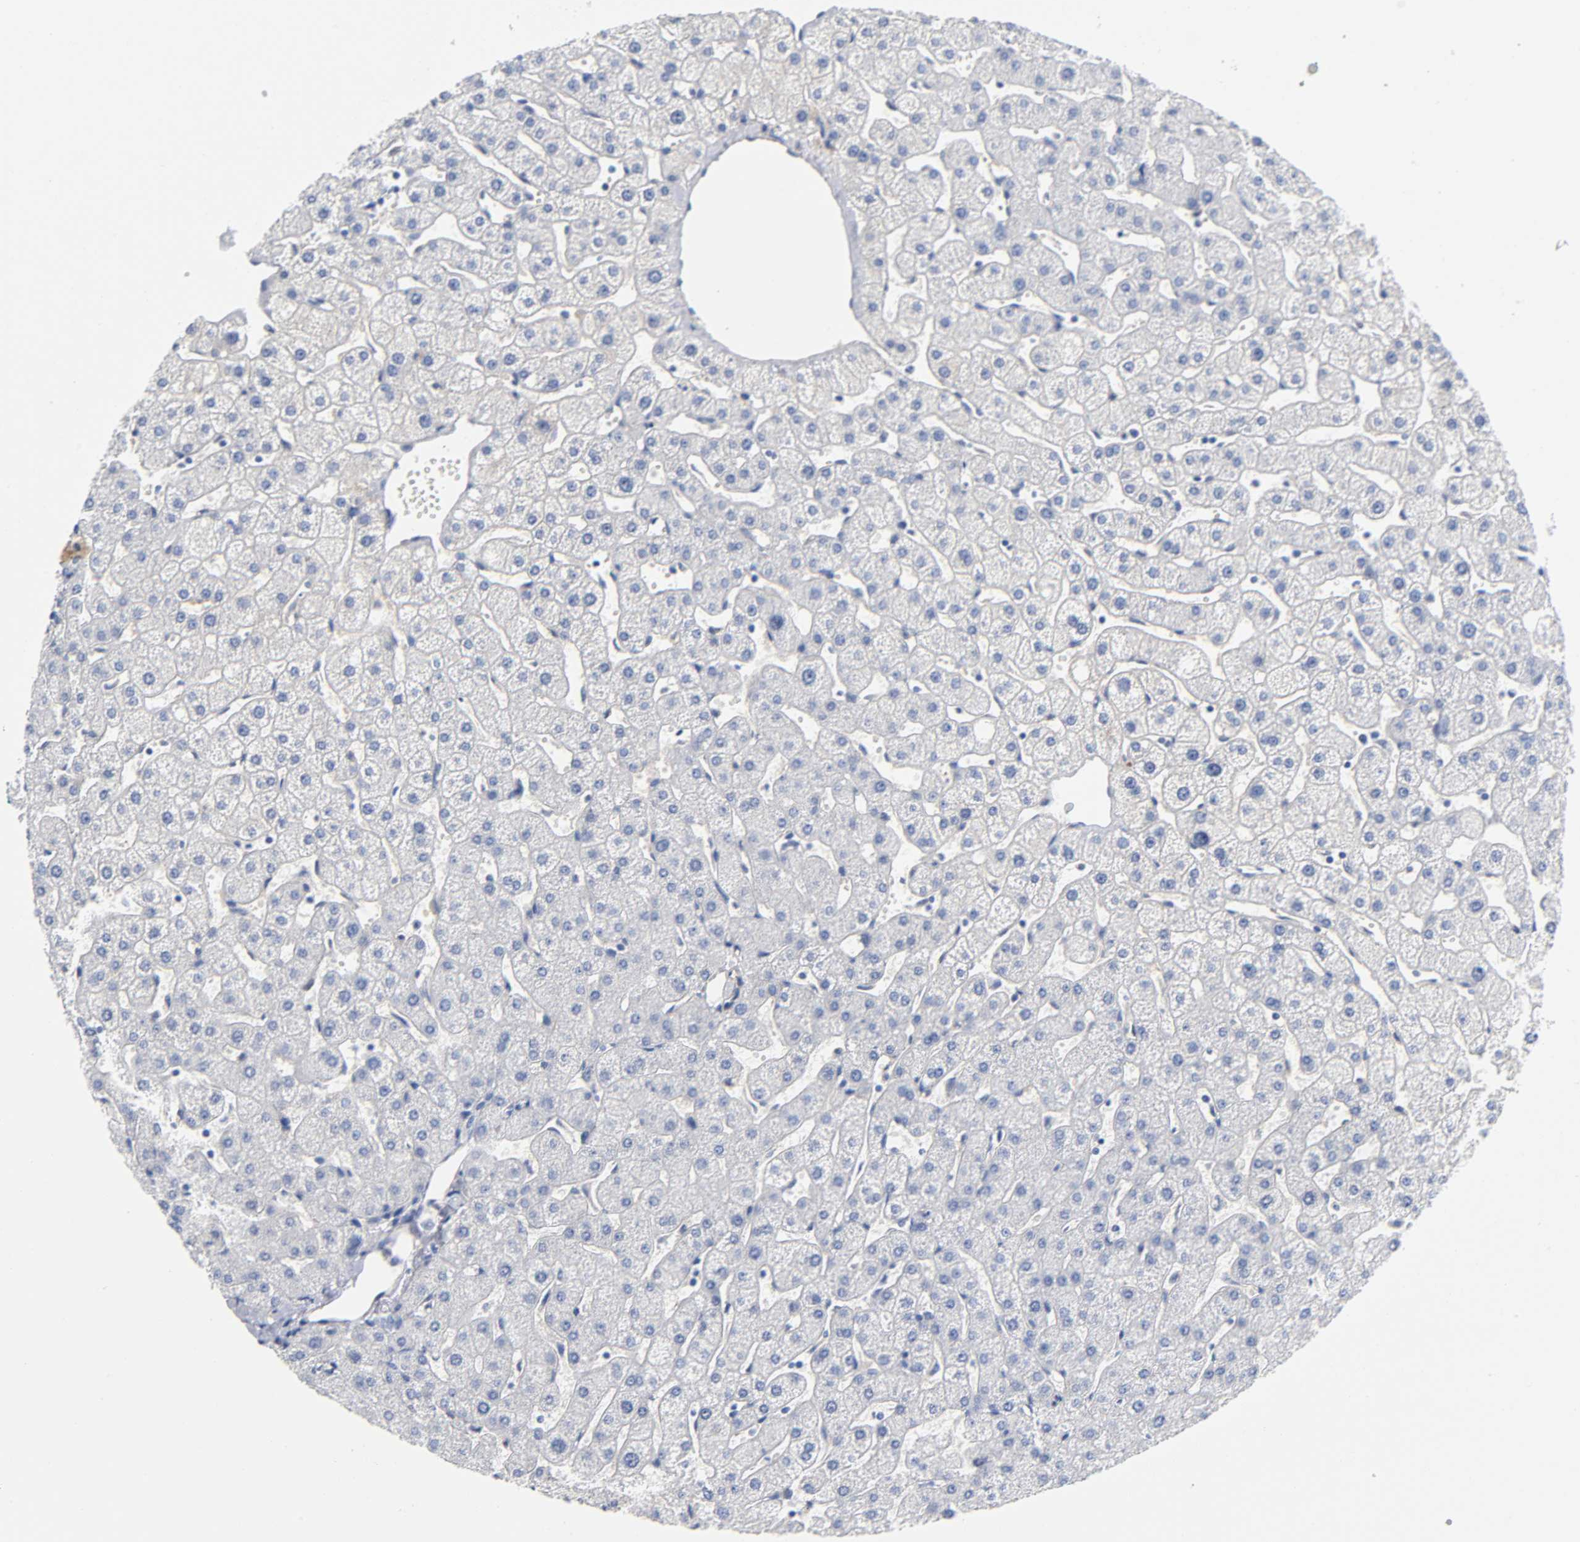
{"staining": {"intensity": "negative", "quantity": "none", "location": "none"}, "tissue": "liver", "cell_type": "Cholangiocytes", "image_type": "normal", "snomed": [{"axis": "morphology", "description": "Normal tissue, NOS"}, {"axis": "topography", "description": "Liver"}], "caption": "Cholangiocytes show no significant protein expression in unremarkable liver. Brightfield microscopy of immunohistochemistry (IHC) stained with DAB (brown) and hematoxylin (blue), captured at high magnification.", "gene": "TNC", "patient": {"sex": "male", "age": 67}}